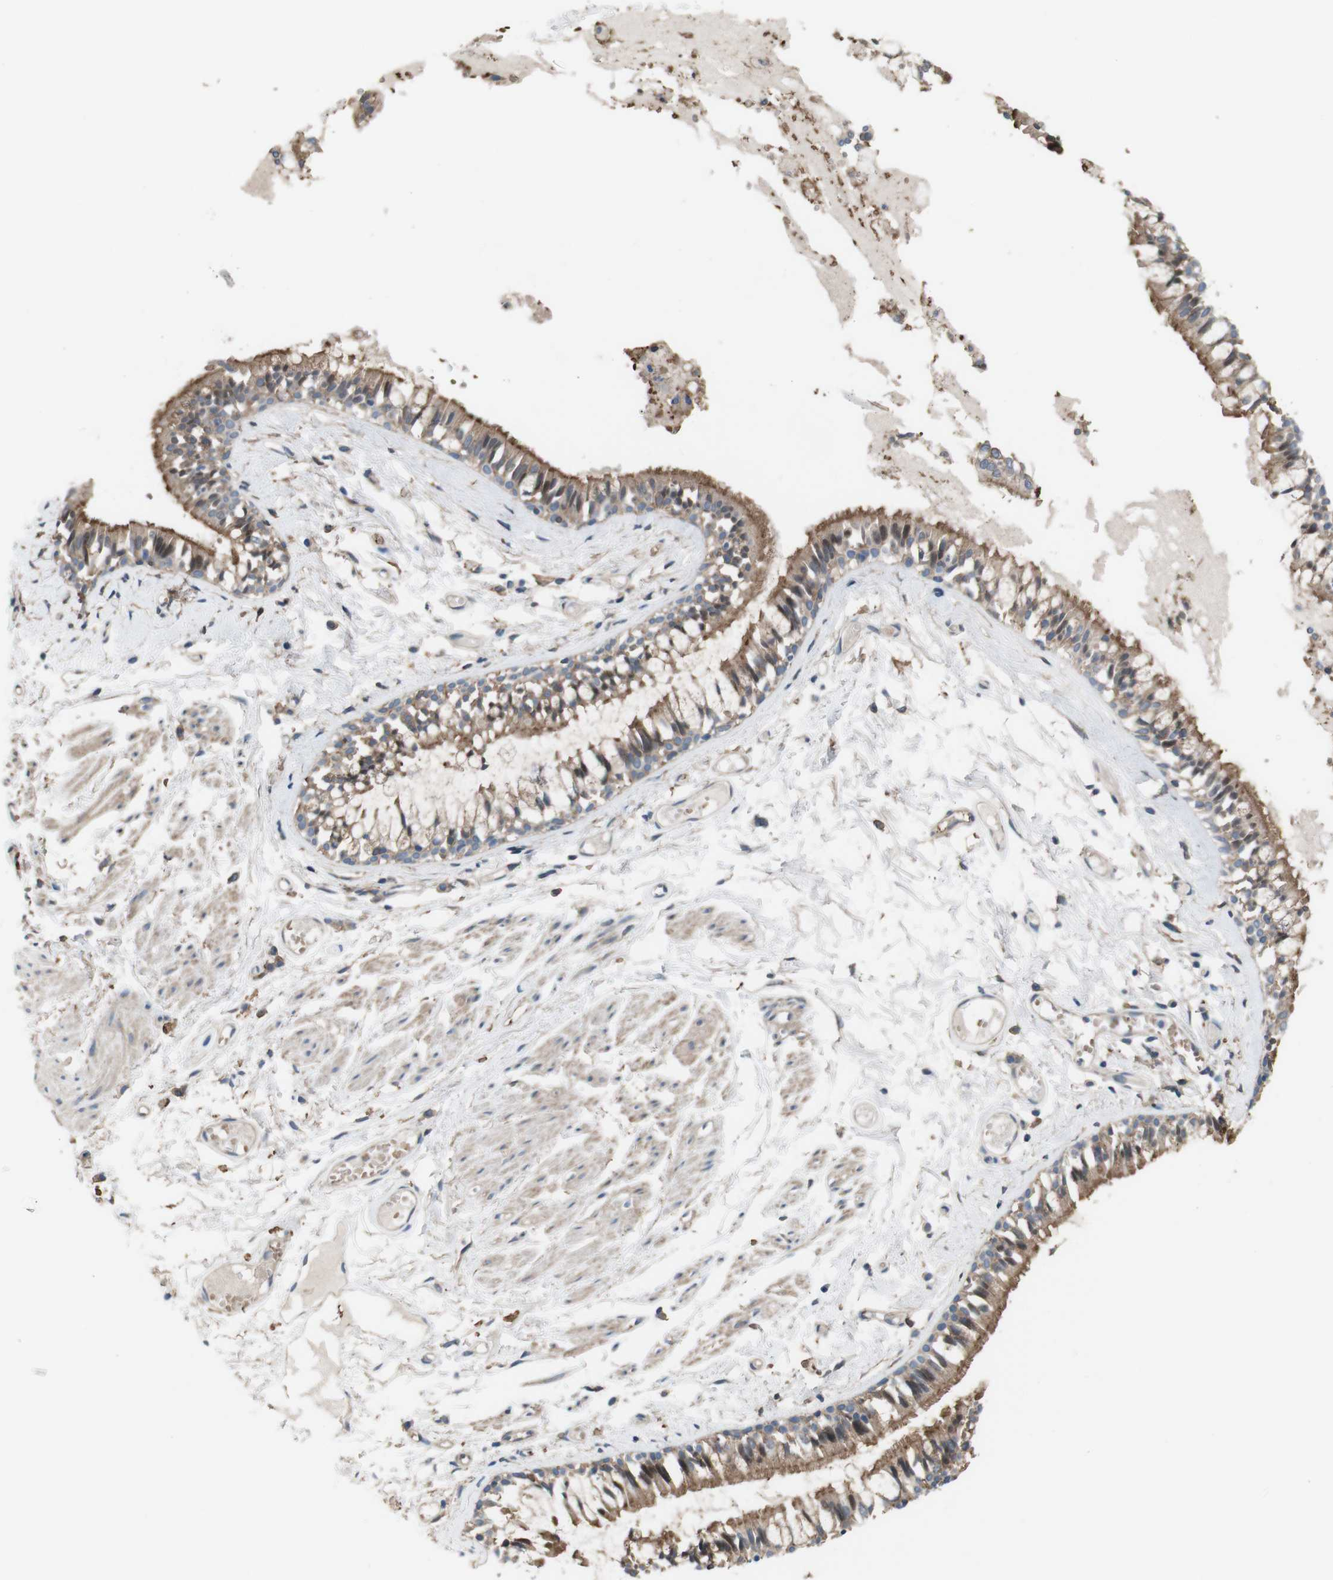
{"staining": {"intensity": "moderate", "quantity": ">75%", "location": "cytoplasmic/membranous"}, "tissue": "bronchus", "cell_type": "Respiratory epithelial cells", "image_type": "normal", "snomed": [{"axis": "morphology", "description": "Normal tissue, NOS"}, {"axis": "morphology", "description": "Inflammation, NOS"}, {"axis": "topography", "description": "Cartilage tissue"}, {"axis": "topography", "description": "Lung"}], "caption": "Immunohistochemical staining of unremarkable human bronchus shows medium levels of moderate cytoplasmic/membranous staining in approximately >75% of respiratory epithelial cells. (DAB IHC with brightfield microscopy, high magnification).", "gene": "ATP2B1", "patient": {"sex": "male", "age": 71}}